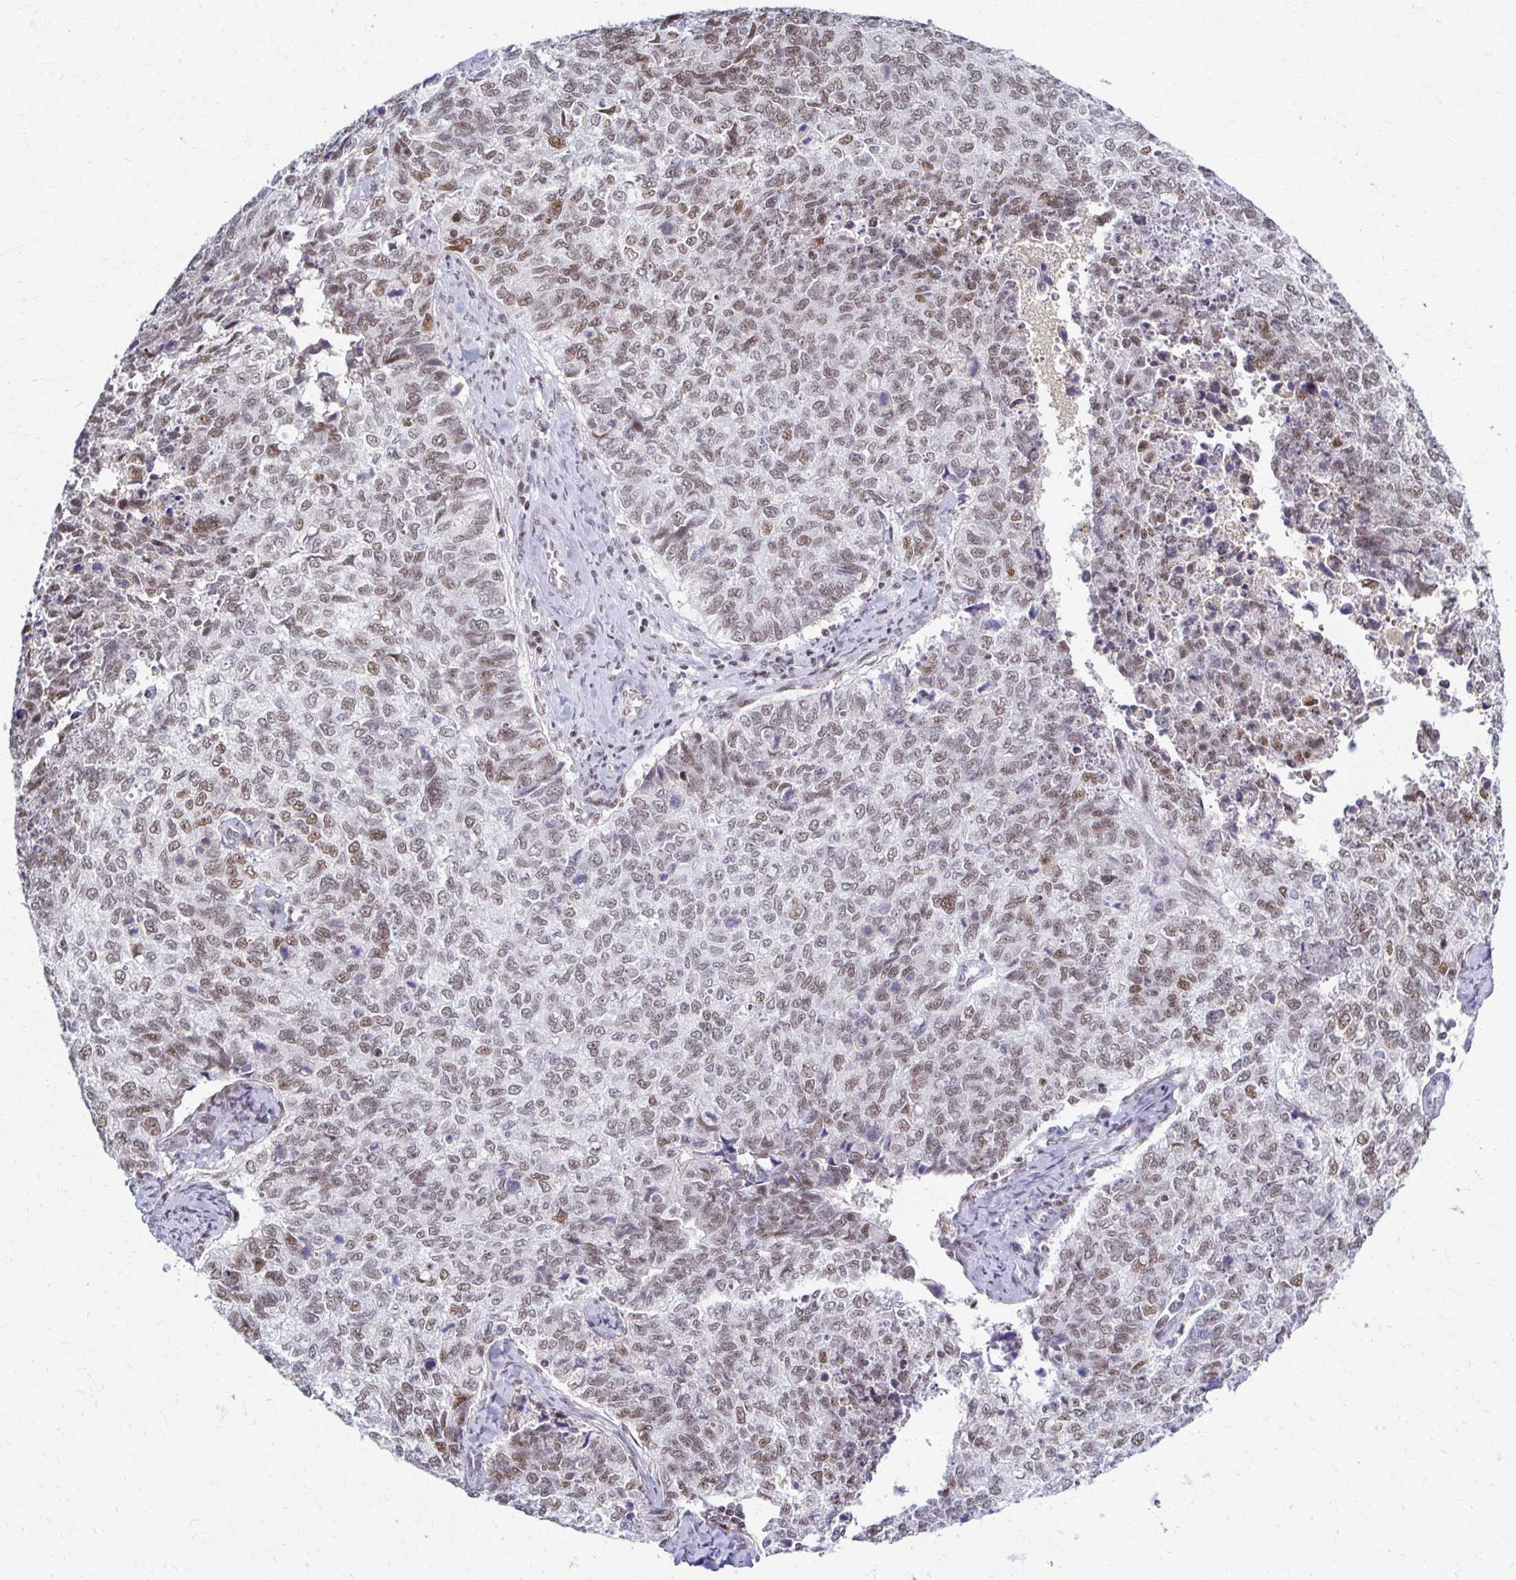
{"staining": {"intensity": "weak", "quantity": "25%-75%", "location": "nuclear"}, "tissue": "cervical cancer", "cell_type": "Tumor cells", "image_type": "cancer", "snomed": [{"axis": "morphology", "description": "Adenocarcinoma, NOS"}, {"axis": "topography", "description": "Cervix"}], "caption": "Immunohistochemistry micrograph of neoplastic tissue: cervical cancer stained using IHC exhibits low levels of weak protein expression localized specifically in the nuclear of tumor cells, appearing as a nuclear brown color.", "gene": "IRF7", "patient": {"sex": "female", "age": 63}}